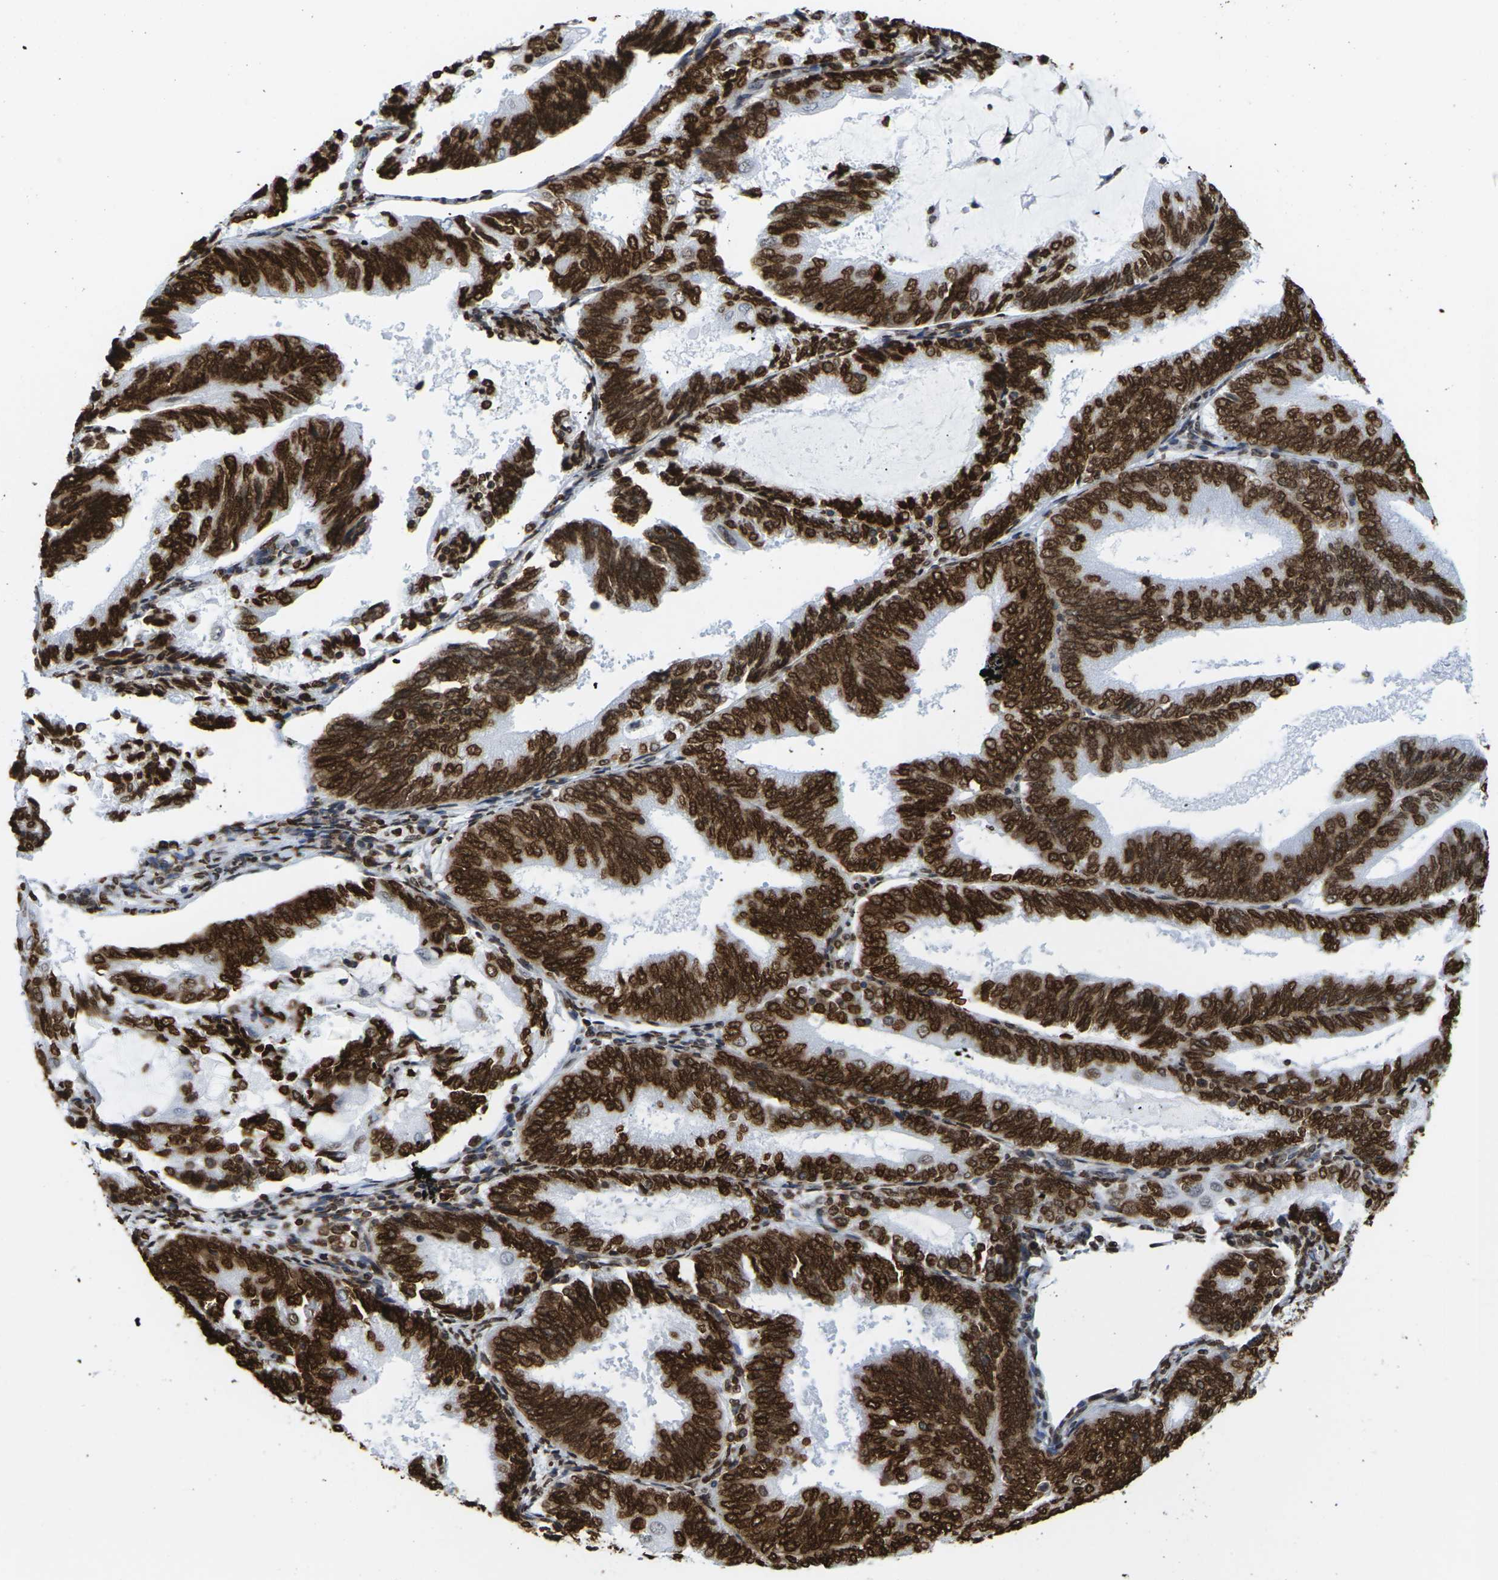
{"staining": {"intensity": "strong", "quantity": ">75%", "location": "cytoplasmic/membranous,nuclear"}, "tissue": "endometrial cancer", "cell_type": "Tumor cells", "image_type": "cancer", "snomed": [{"axis": "morphology", "description": "Adenocarcinoma, NOS"}, {"axis": "topography", "description": "Endometrium"}], "caption": "Endometrial adenocarcinoma tissue exhibits strong cytoplasmic/membranous and nuclear expression in approximately >75% of tumor cells, visualized by immunohistochemistry. Immunohistochemistry stains the protein of interest in brown and the nuclei are stained blue.", "gene": "H2AC21", "patient": {"sex": "female", "age": 81}}